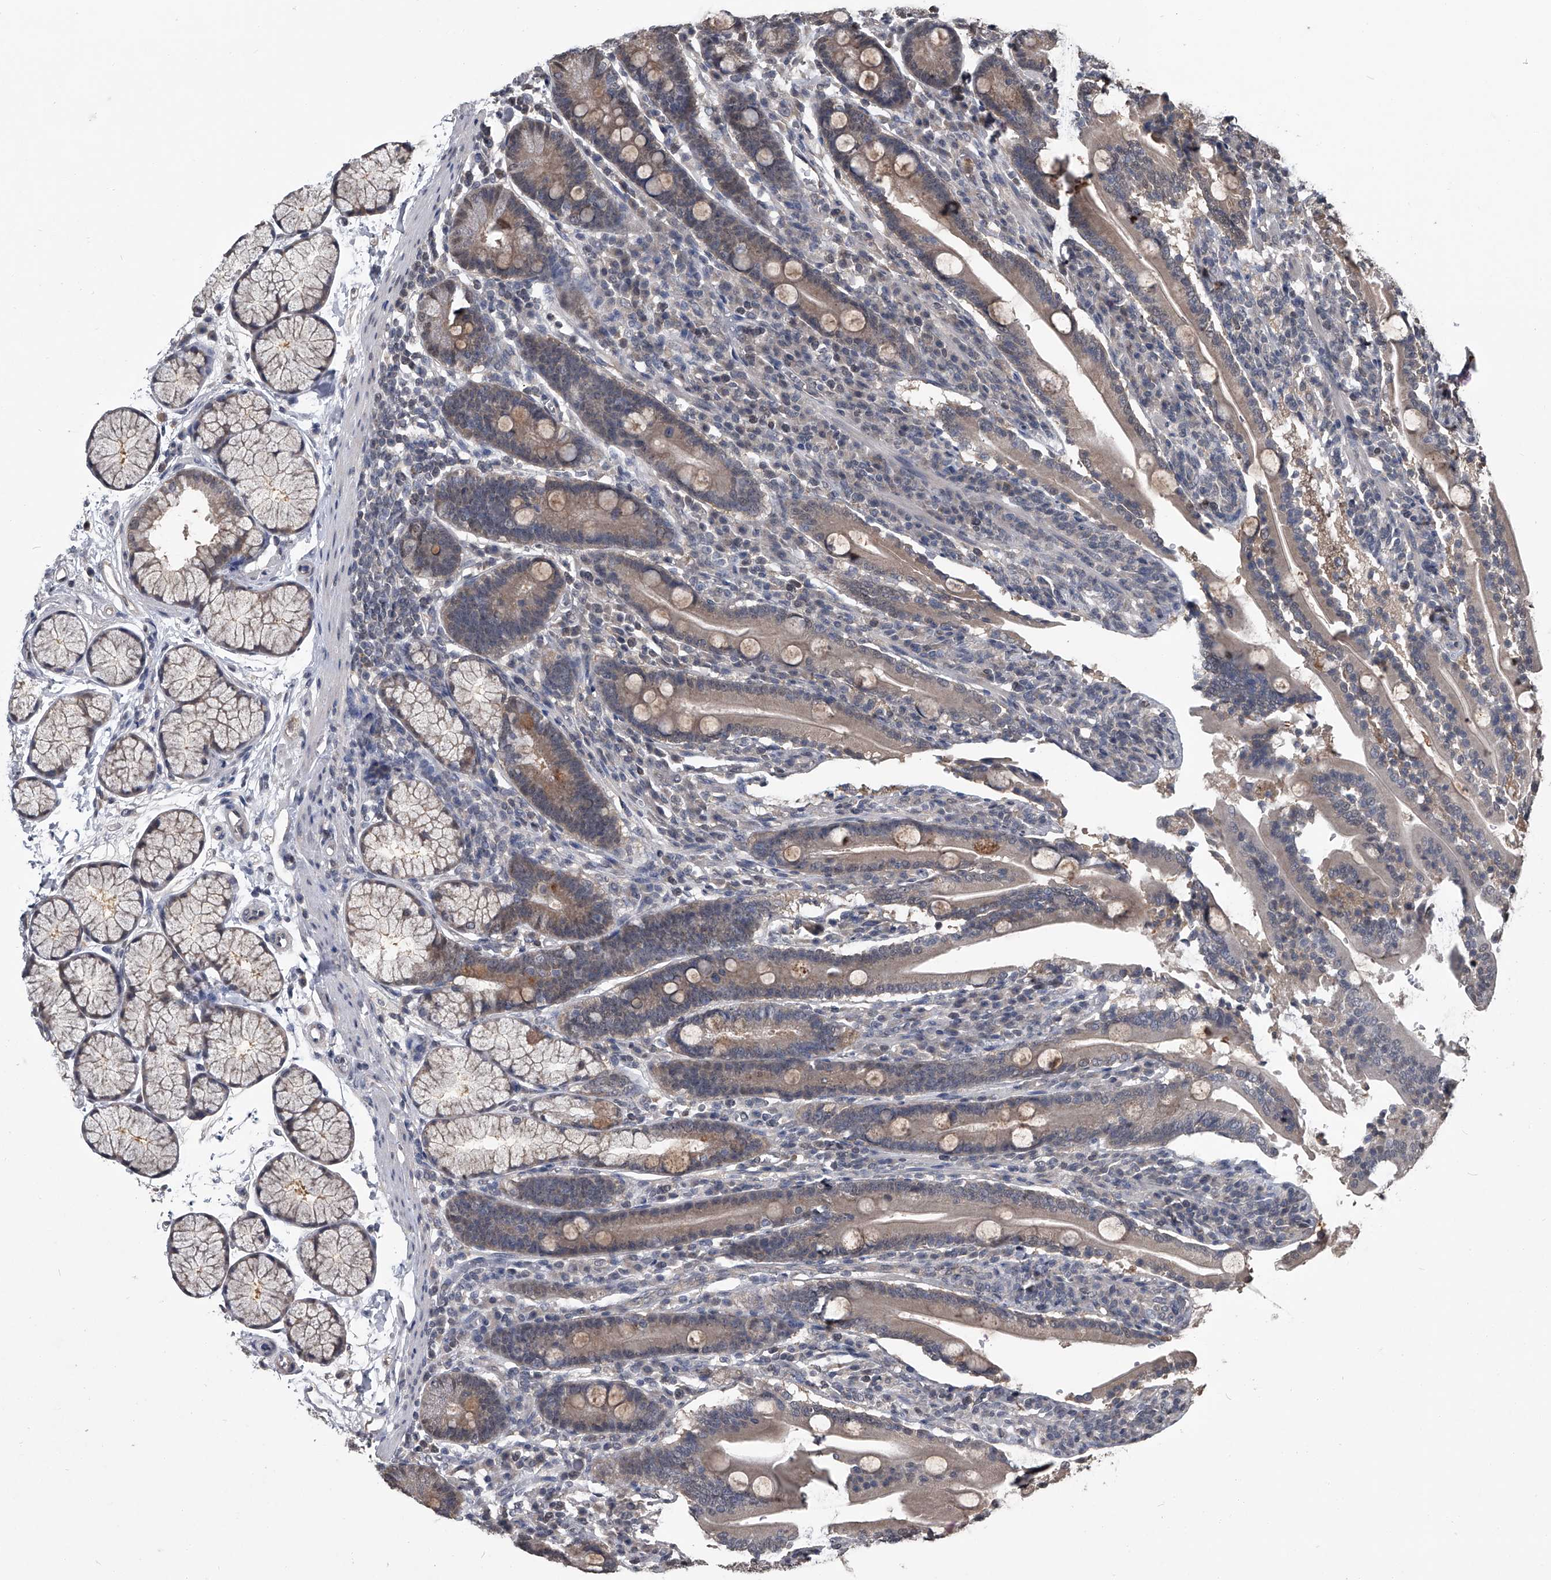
{"staining": {"intensity": "weak", "quantity": ">75%", "location": "cytoplasmic/membranous"}, "tissue": "duodenum", "cell_type": "Glandular cells", "image_type": "normal", "snomed": [{"axis": "morphology", "description": "Normal tissue, NOS"}, {"axis": "topography", "description": "Duodenum"}], "caption": "This image displays immunohistochemistry staining of benign duodenum, with low weak cytoplasmic/membranous positivity in approximately >75% of glandular cells.", "gene": "TSNAX", "patient": {"sex": "male", "age": 35}}